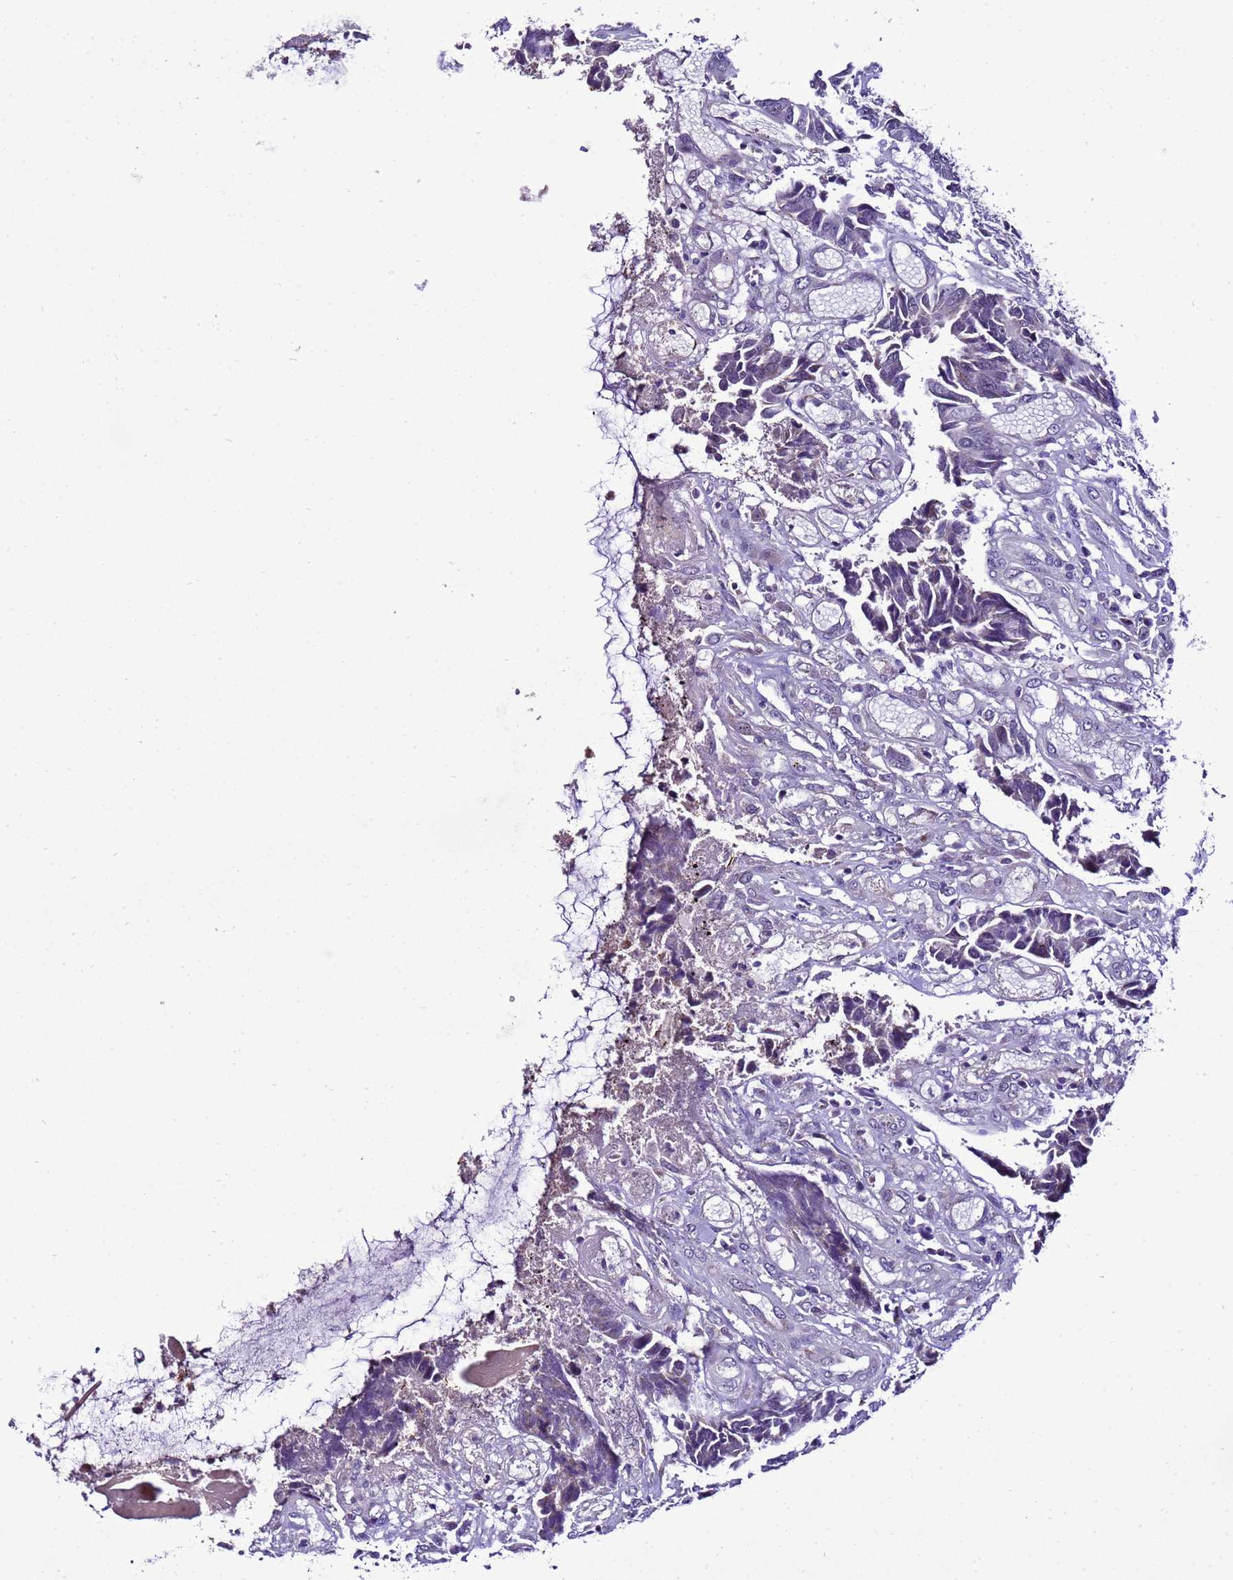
{"staining": {"intensity": "negative", "quantity": "none", "location": "none"}, "tissue": "colorectal cancer", "cell_type": "Tumor cells", "image_type": "cancer", "snomed": [{"axis": "morphology", "description": "Adenocarcinoma, NOS"}, {"axis": "topography", "description": "Rectum"}], "caption": "Colorectal cancer stained for a protein using immunohistochemistry (IHC) reveals no expression tumor cells.", "gene": "DPH6", "patient": {"sex": "male", "age": 84}}